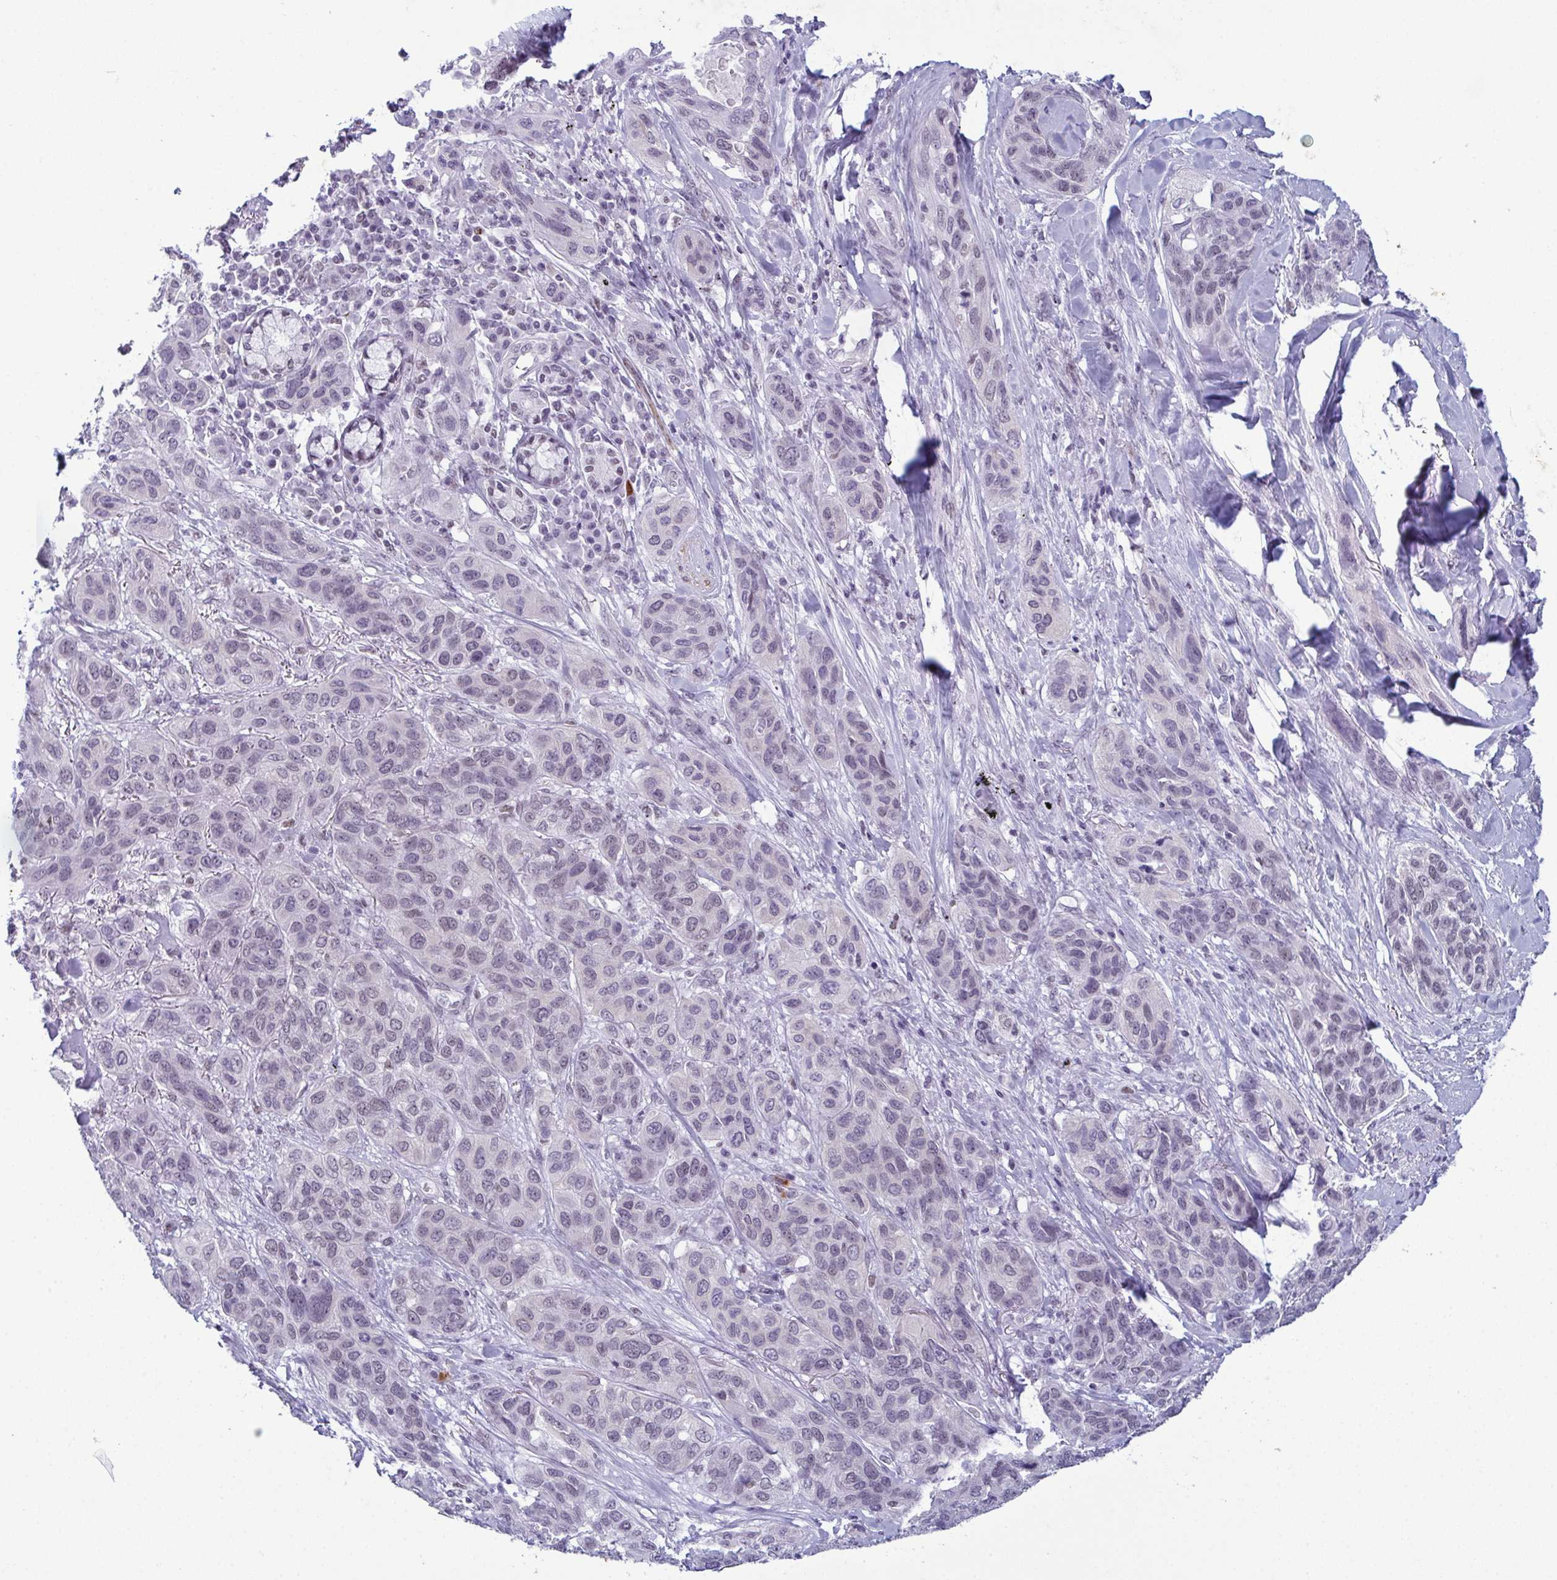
{"staining": {"intensity": "negative", "quantity": "none", "location": "none"}, "tissue": "lung cancer", "cell_type": "Tumor cells", "image_type": "cancer", "snomed": [{"axis": "morphology", "description": "Squamous cell carcinoma, NOS"}, {"axis": "topography", "description": "Lung"}], "caption": "This is an immunohistochemistry histopathology image of squamous cell carcinoma (lung). There is no staining in tumor cells.", "gene": "RBM7", "patient": {"sex": "female", "age": 70}}